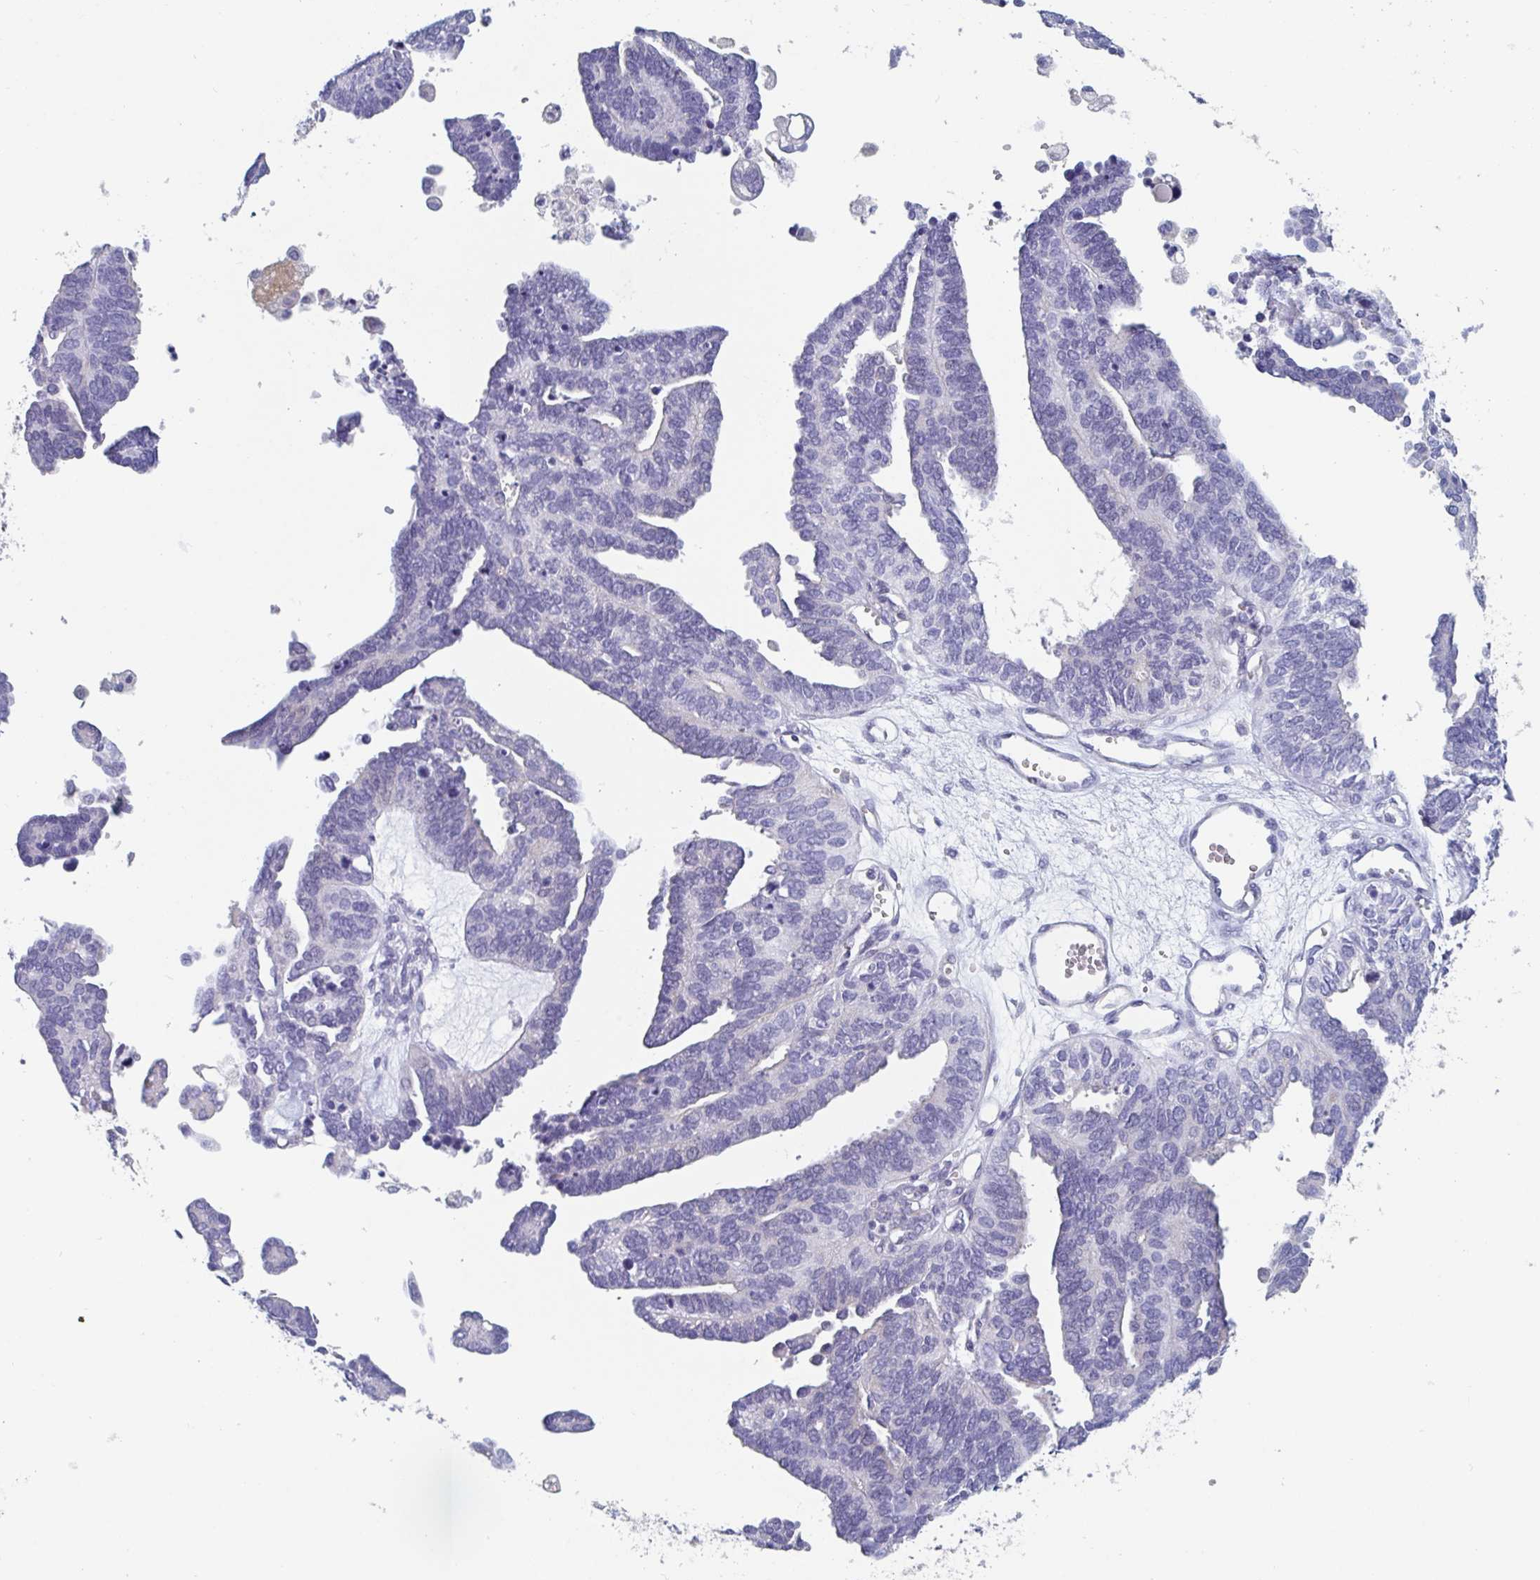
{"staining": {"intensity": "negative", "quantity": "none", "location": "none"}, "tissue": "ovarian cancer", "cell_type": "Tumor cells", "image_type": "cancer", "snomed": [{"axis": "morphology", "description": "Cystadenocarcinoma, serous, NOS"}, {"axis": "topography", "description": "Ovary"}], "caption": "High power microscopy photomicrograph of an IHC image of ovarian cancer (serous cystadenocarcinoma), revealing no significant staining in tumor cells. Nuclei are stained in blue.", "gene": "ABHD16A", "patient": {"sex": "female", "age": 51}}